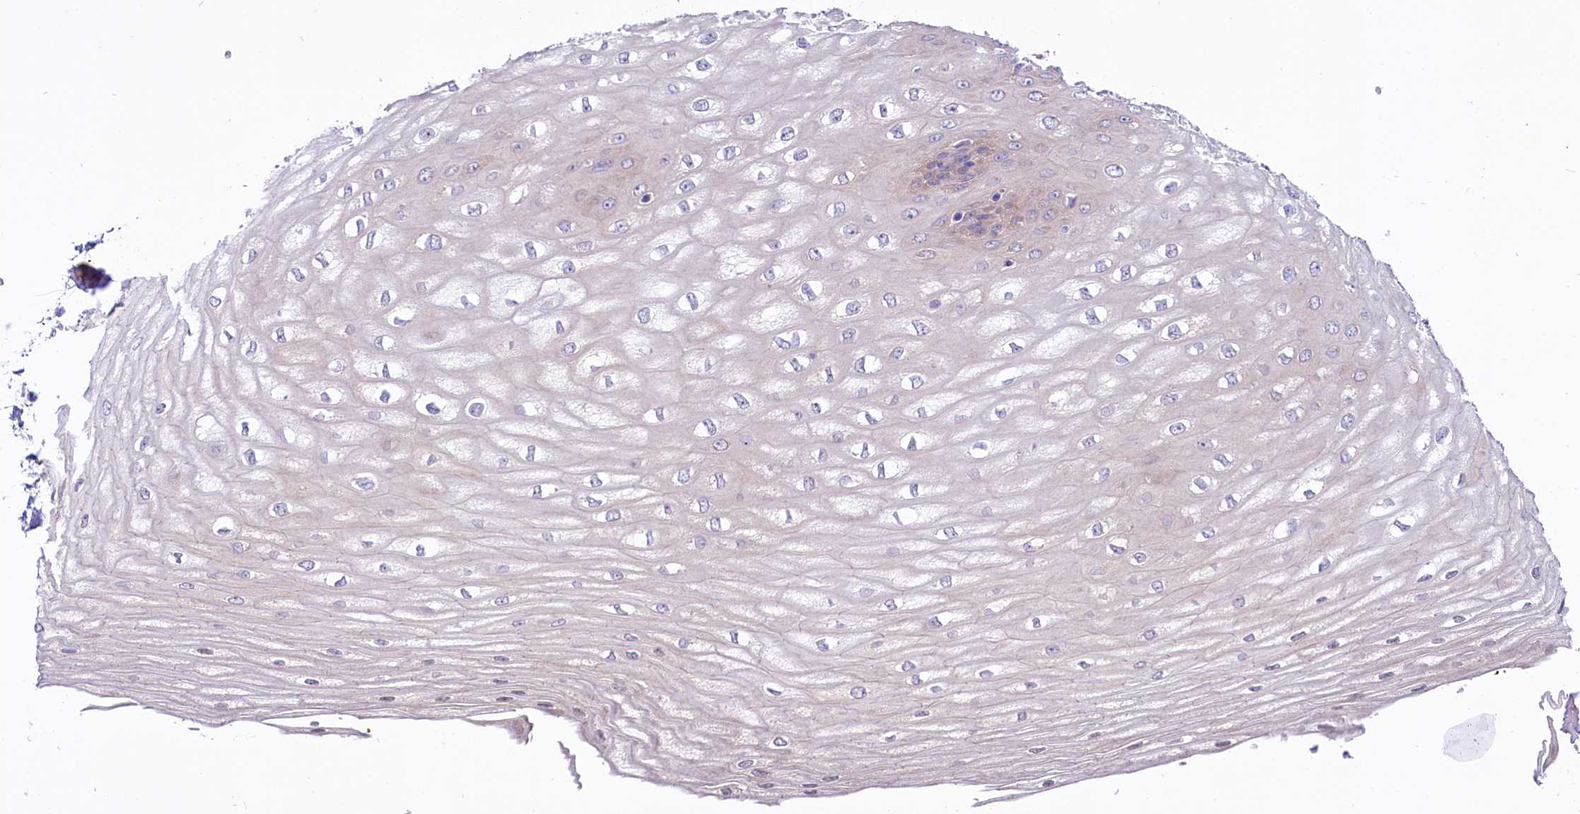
{"staining": {"intensity": "weak", "quantity": "<25%", "location": "cytoplasmic/membranous"}, "tissue": "esophagus", "cell_type": "Squamous epithelial cells", "image_type": "normal", "snomed": [{"axis": "morphology", "description": "Normal tissue, NOS"}, {"axis": "topography", "description": "Esophagus"}], "caption": "Protein analysis of normal esophagus reveals no significant expression in squamous epithelial cells.", "gene": "ABHD5", "patient": {"sex": "male", "age": 60}}